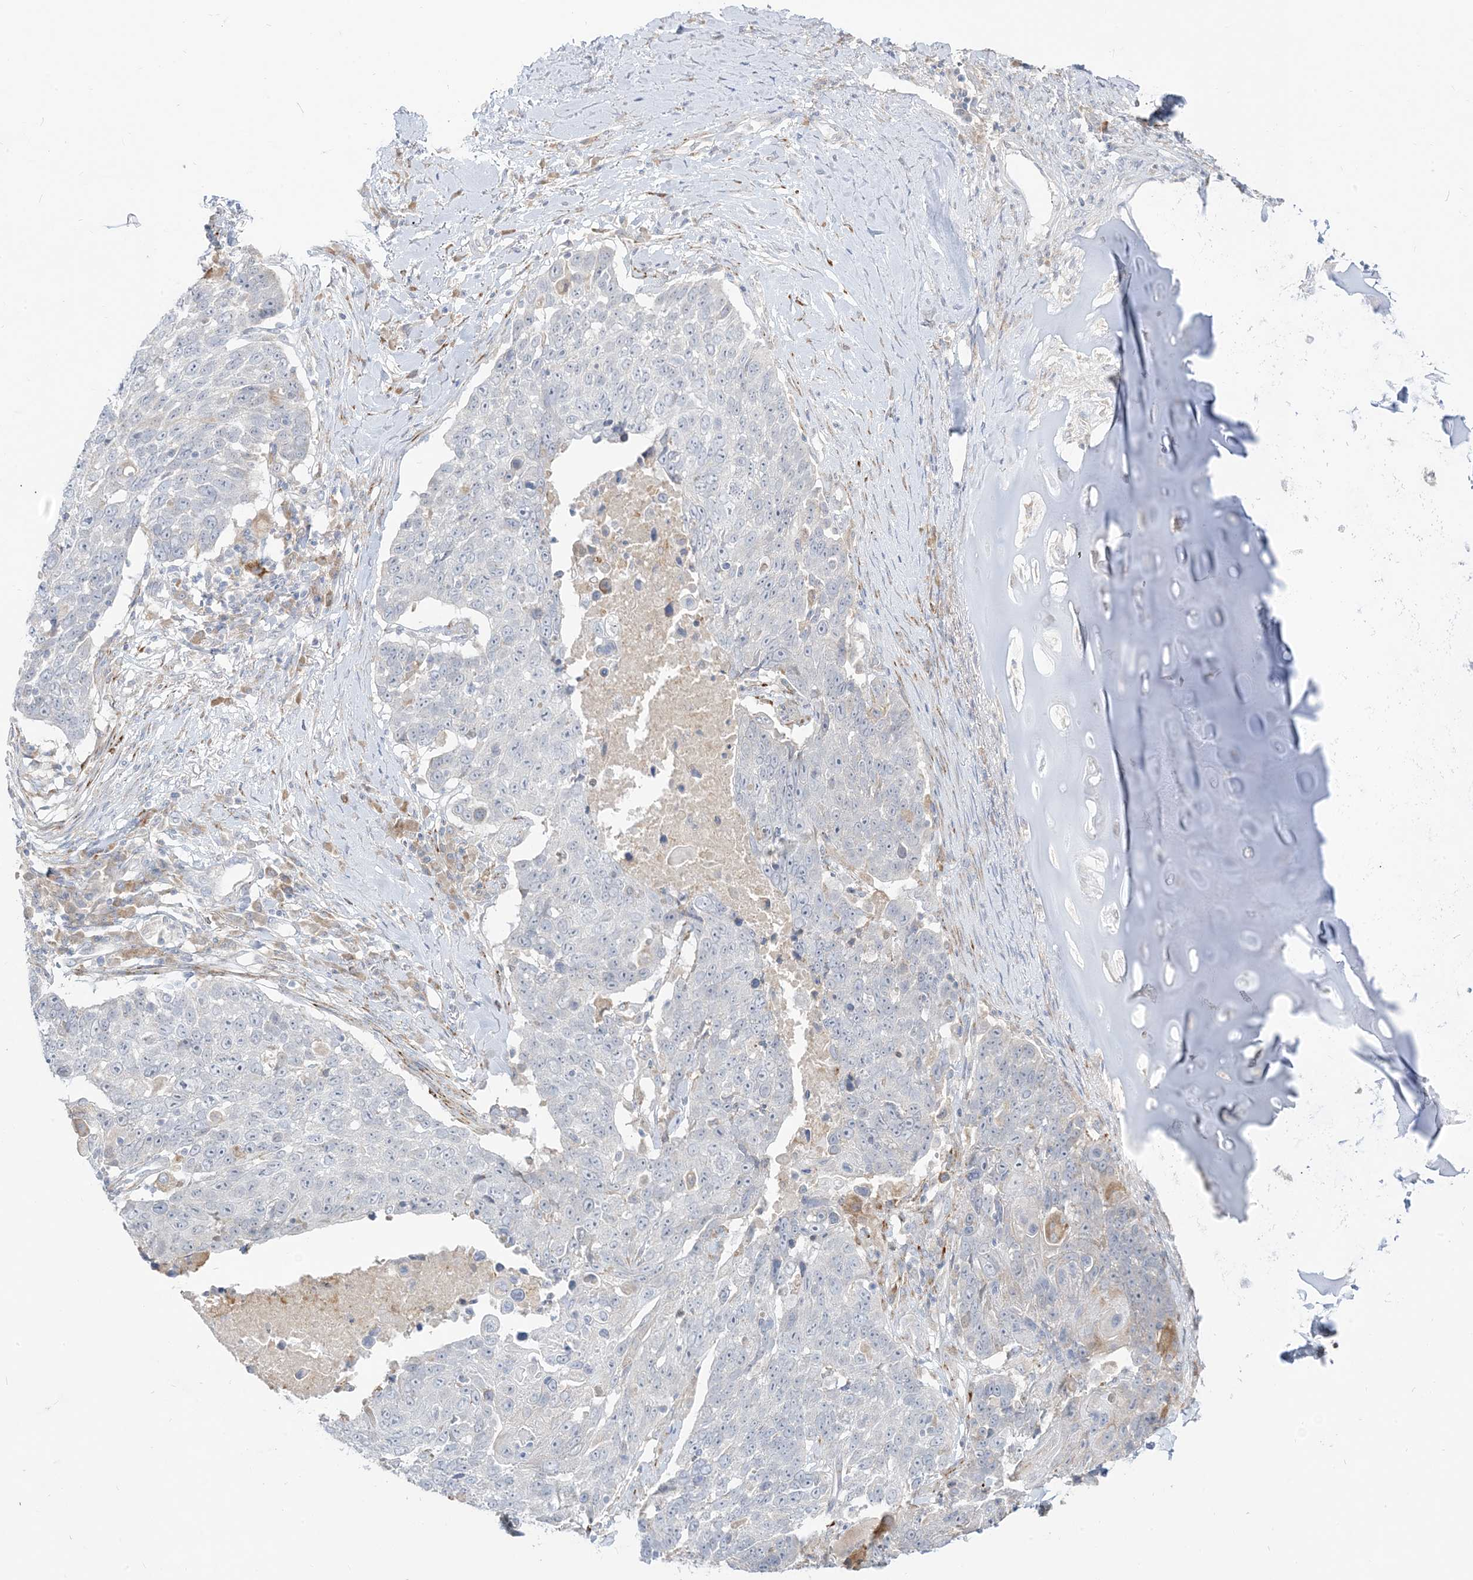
{"staining": {"intensity": "negative", "quantity": "none", "location": "none"}, "tissue": "lung cancer", "cell_type": "Tumor cells", "image_type": "cancer", "snomed": [{"axis": "morphology", "description": "Squamous cell carcinoma, NOS"}, {"axis": "topography", "description": "Lung"}], "caption": "Human lung squamous cell carcinoma stained for a protein using IHC displays no staining in tumor cells.", "gene": "LOXL3", "patient": {"sex": "male", "age": 66}}